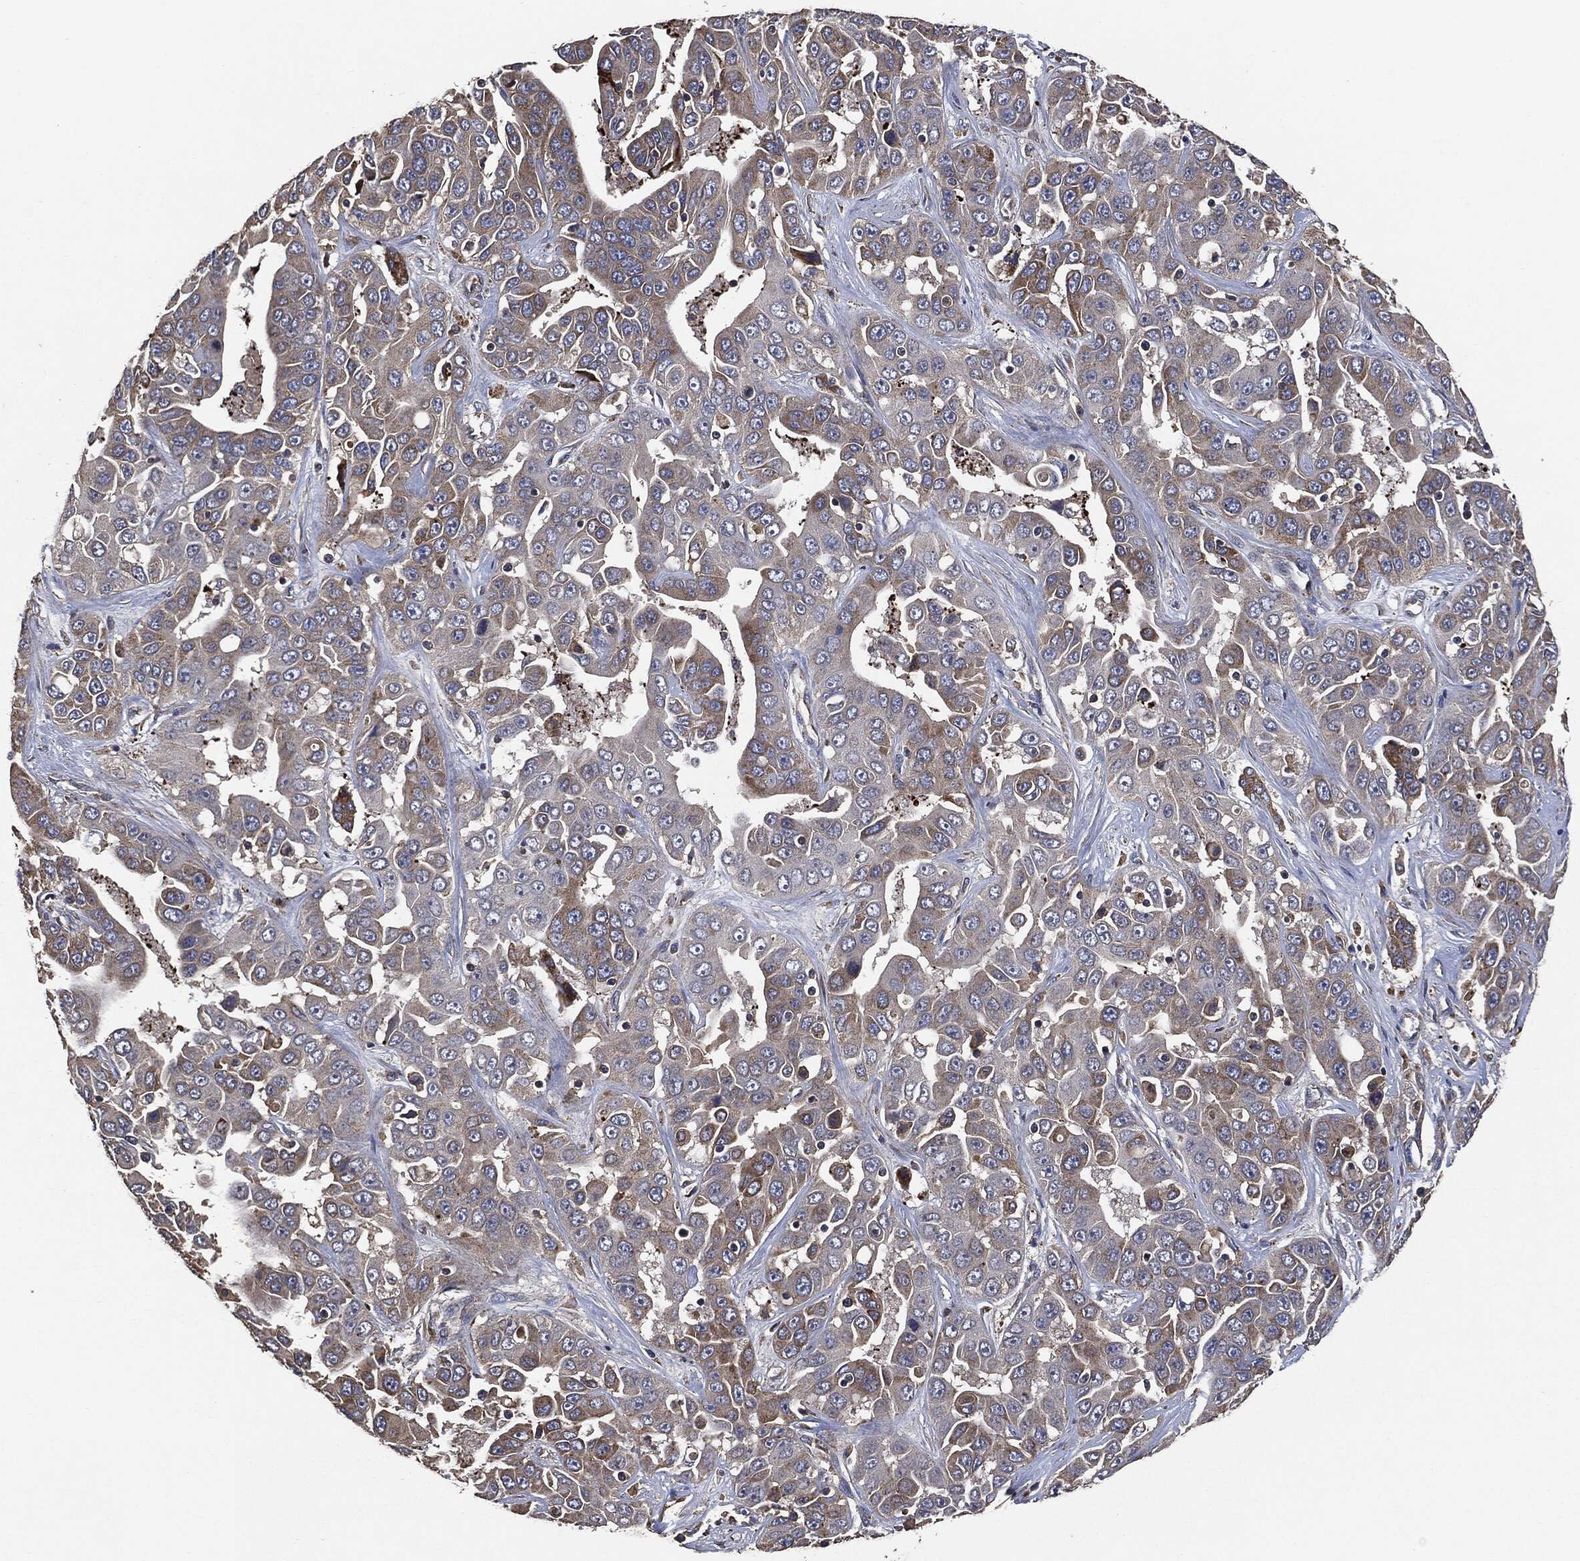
{"staining": {"intensity": "moderate", "quantity": "<25%", "location": "cytoplasmic/membranous"}, "tissue": "liver cancer", "cell_type": "Tumor cells", "image_type": "cancer", "snomed": [{"axis": "morphology", "description": "Cholangiocarcinoma"}, {"axis": "topography", "description": "Liver"}], "caption": "An immunohistochemistry histopathology image of neoplastic tissue is shown. Protein staining in brown shows moderate cytoplasmic/membranous positivity in liver cholangiocarcinoma within tumor cells. (DAB IHC with brightfield microscopy, high magnification).", "gene": "STK3", "patient": {"sex": "female", "age": 52}}